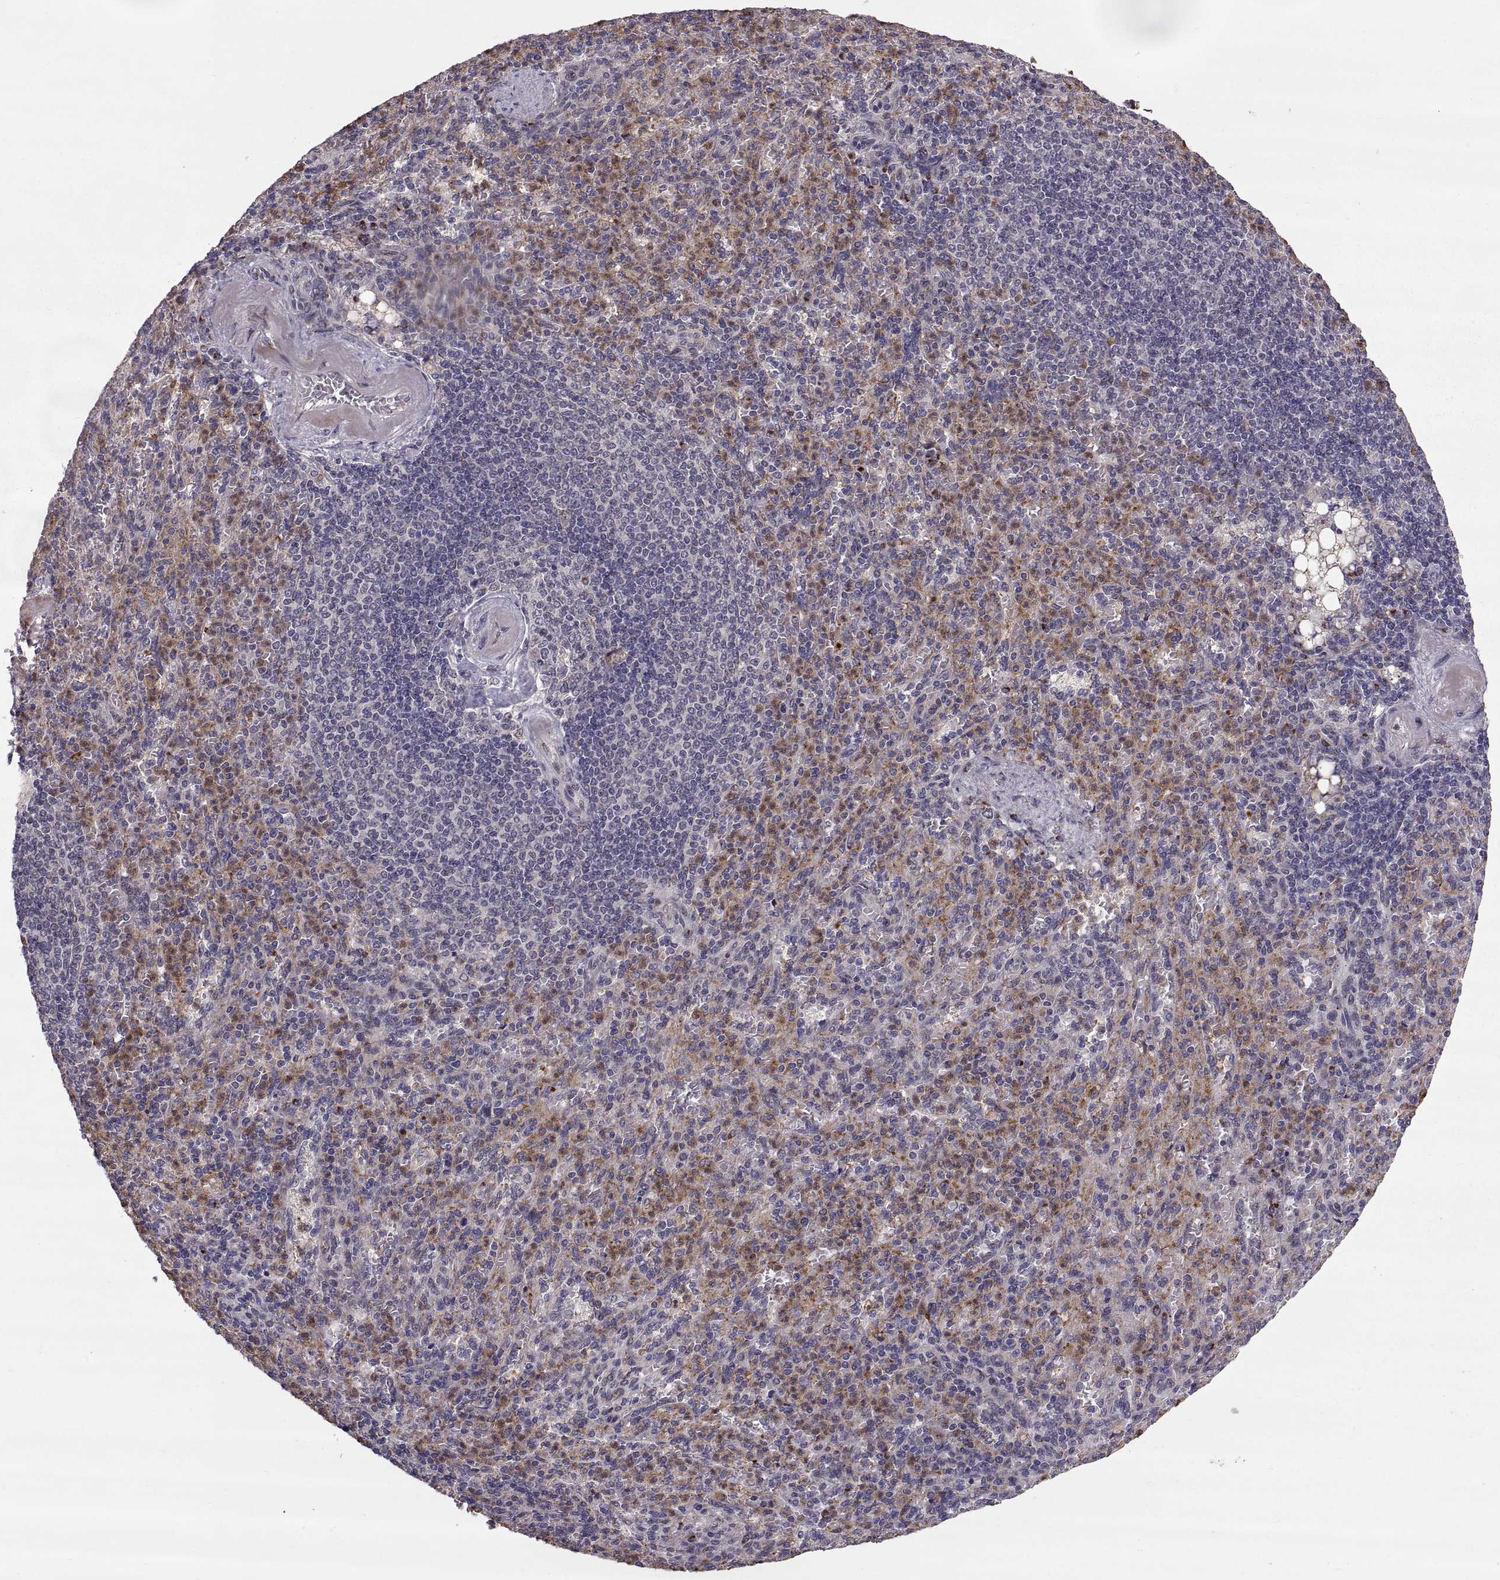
{"staining": {"intensity": "moderate", "quantity": ">75%", "location": "cytoplasmic/membranous"}, "tissue": "spleen", "cell_type": "Cells in red pulp", "image_type": "normal", "snomed": [{"axis": "morphology", "description": "Normal tissue, NOS"}, {"axis": "topography", "description": "Spleen"}], "caption": "Immunohistochemical staining of unremarkable spleen reveals moderate cytoplasmic/membranous protein expression in approximately >75% of cells in red pulp. (Stains: DAB (3,3'-diaminobenzidine) in brown, nuclei in blue, Microscopy: brightfield microscopy at high magnification).", "gene": "TESC", "patient": {"sex": "female", "age": 74}}